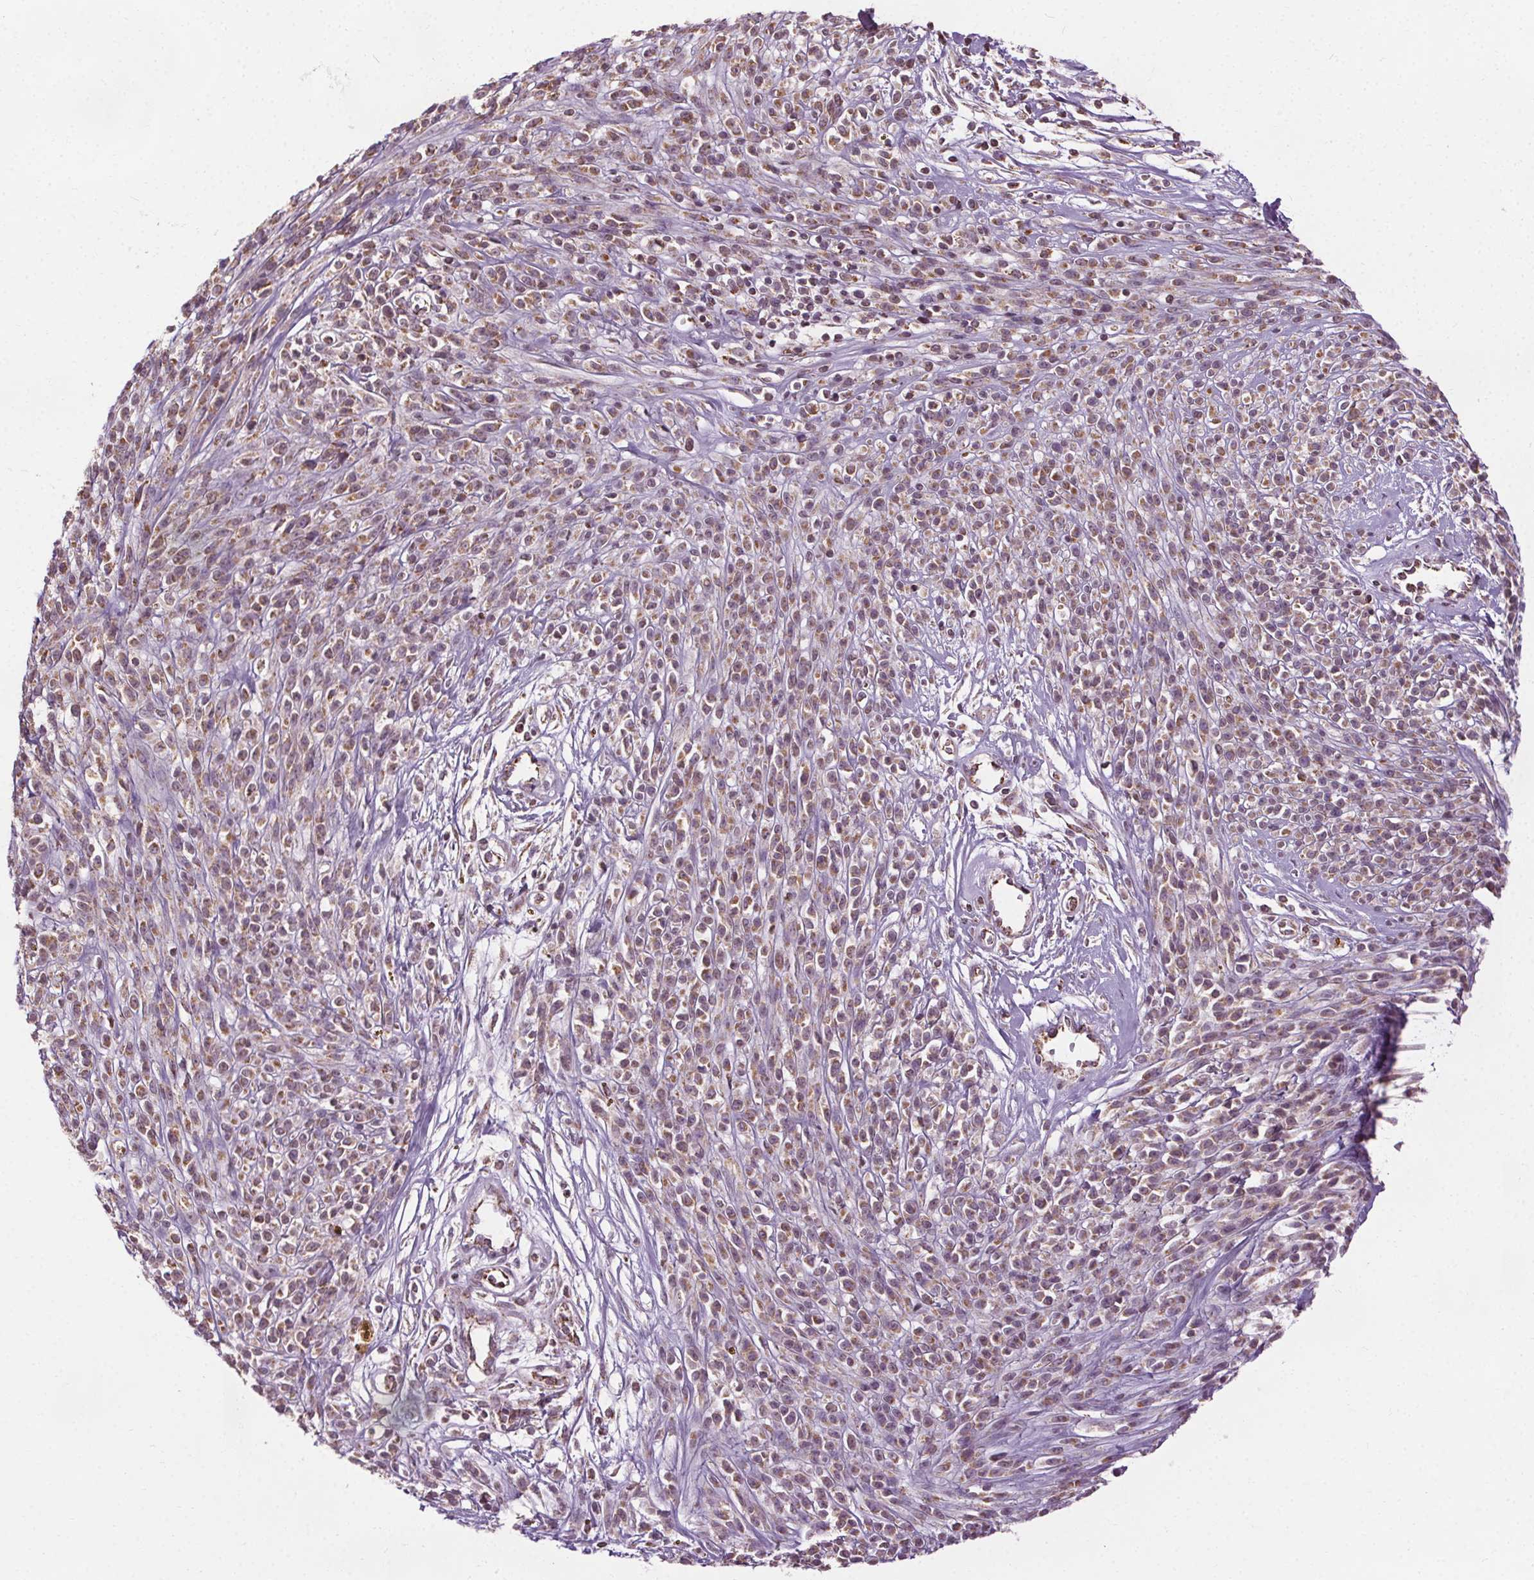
{"staining": {"intensity": "weak", "quantity": "25%-75%", "location": "nuclear"}, "tissue": "melanoma", "cell_type": "Tumor cells", "image_type": "cancer", "snomed": [{"axis": "morphology", "description": "Malignant melanoma, NOS"}, {"axis": "topography", "description": "Skin"}, {"axis": "topography", "description": "Skin of trunk"}], "caption": "Immunohistochemistry (IHC) (DAB (3,3'-diaminobenzidine)) staining of malignant melanoma exhibits weak nuclear protein positivity in approximately 25%-75% of tumor cells. (DAB (3,3'-diaminobenzidine) IHC, brown staining for protein, blue staining for nuclei).", "gene": "LFNG", "patient": {"sex": "male", "age": 74}}